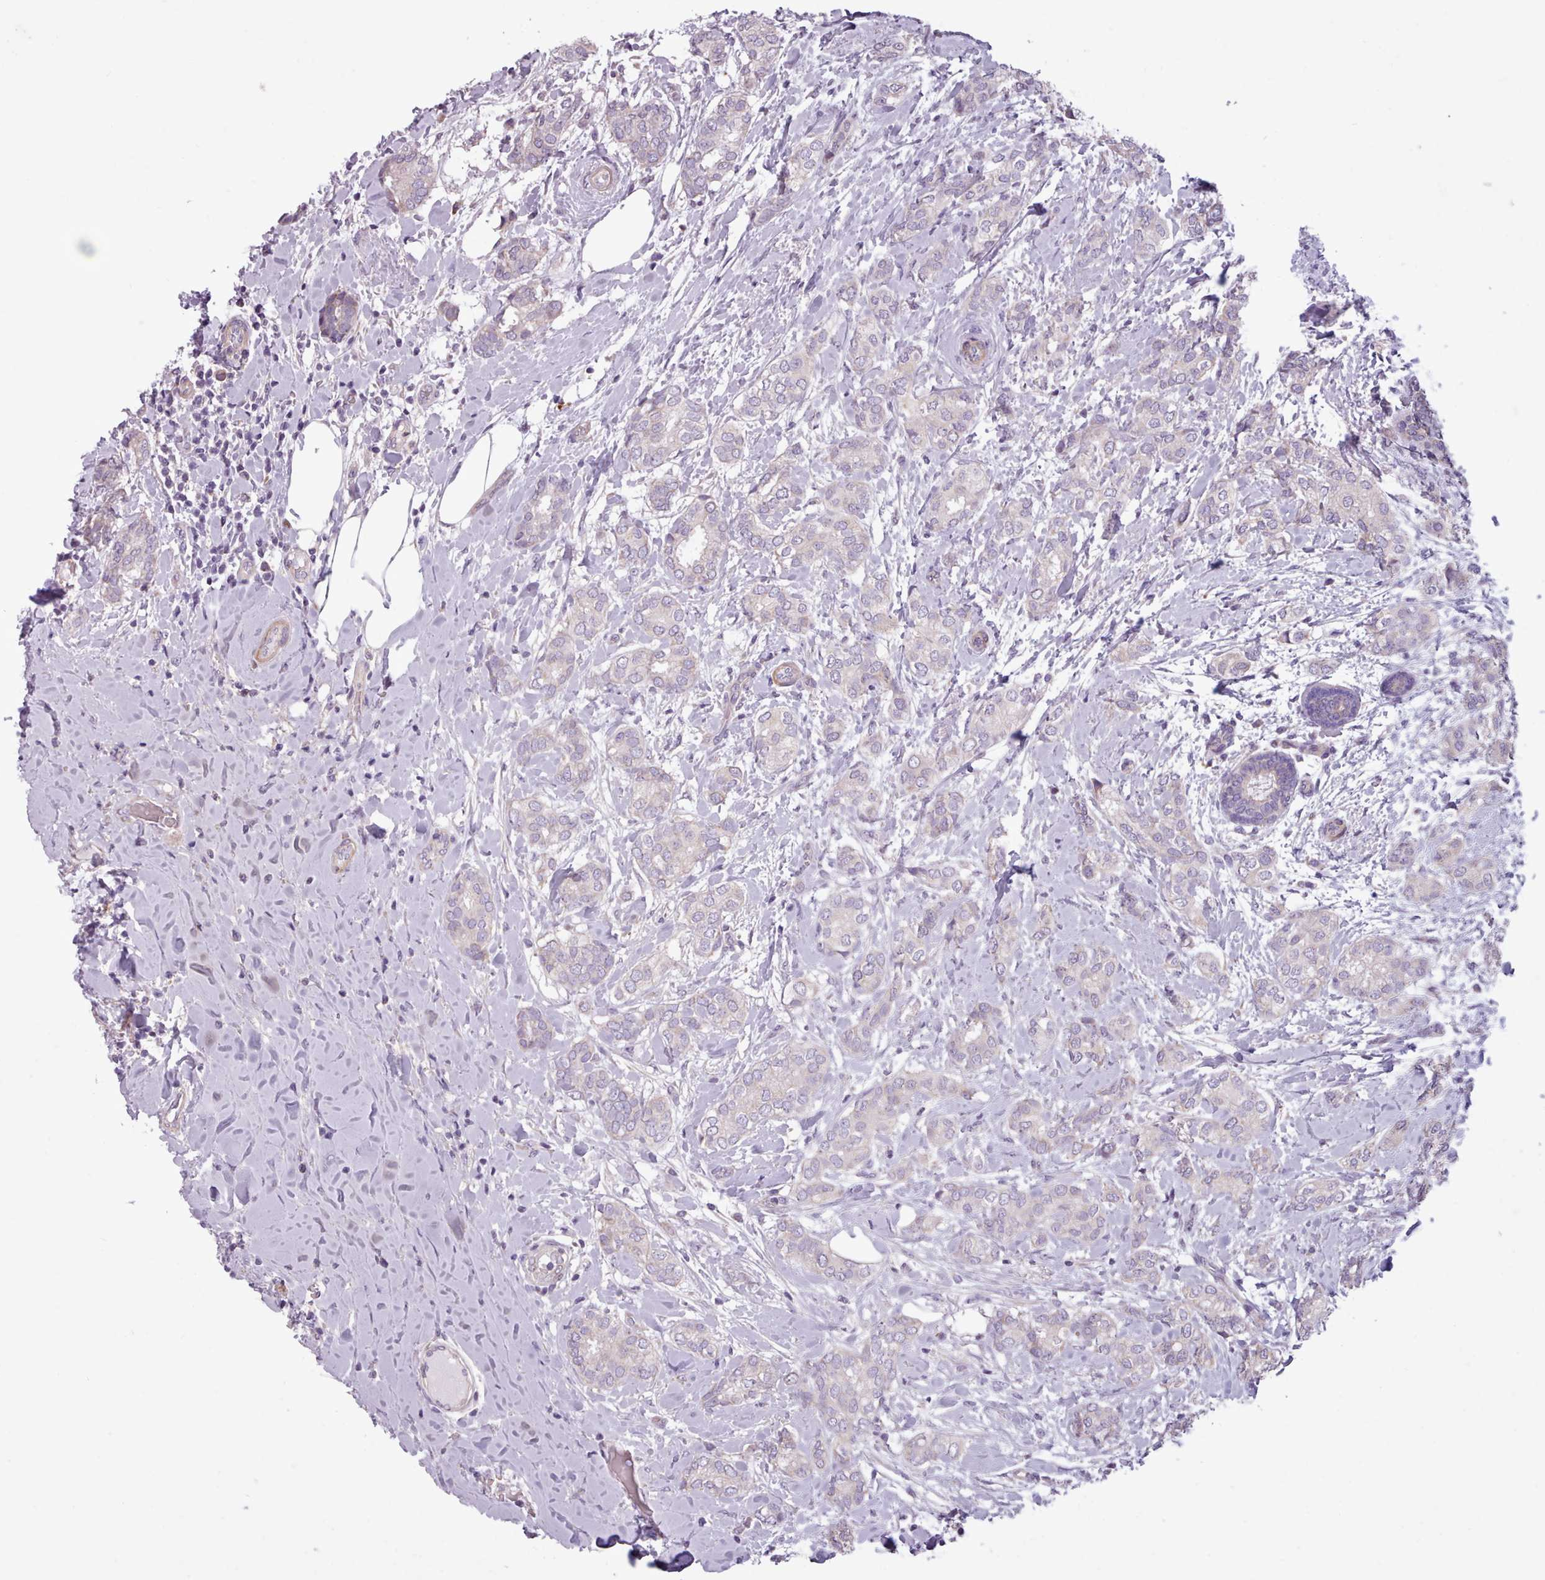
{"staining": {"intensity": "negative", "quantity": "none", "location": "none"}, "tissue": "breast cancer", "cell_type": "Tumor cells", "image_type": "cancer", "snomed": [{"axis": "morphology", "description": "Duct carcinoma"}, {"axis": "topography", "description": "Breast"}], "caption": "High magnification brightfield microscopy of breast intraductal carcinoma stained with DAB (brown) and counterstained with hematoxylin (blue): tumor cells show no significant positivity. Brightfield microscopy of IHC stained with DAB (brown) and hematoxylin (blue), captured at high magnification.", "gene": "AVL9", "patient": {"sex": "female", "age": 73}}